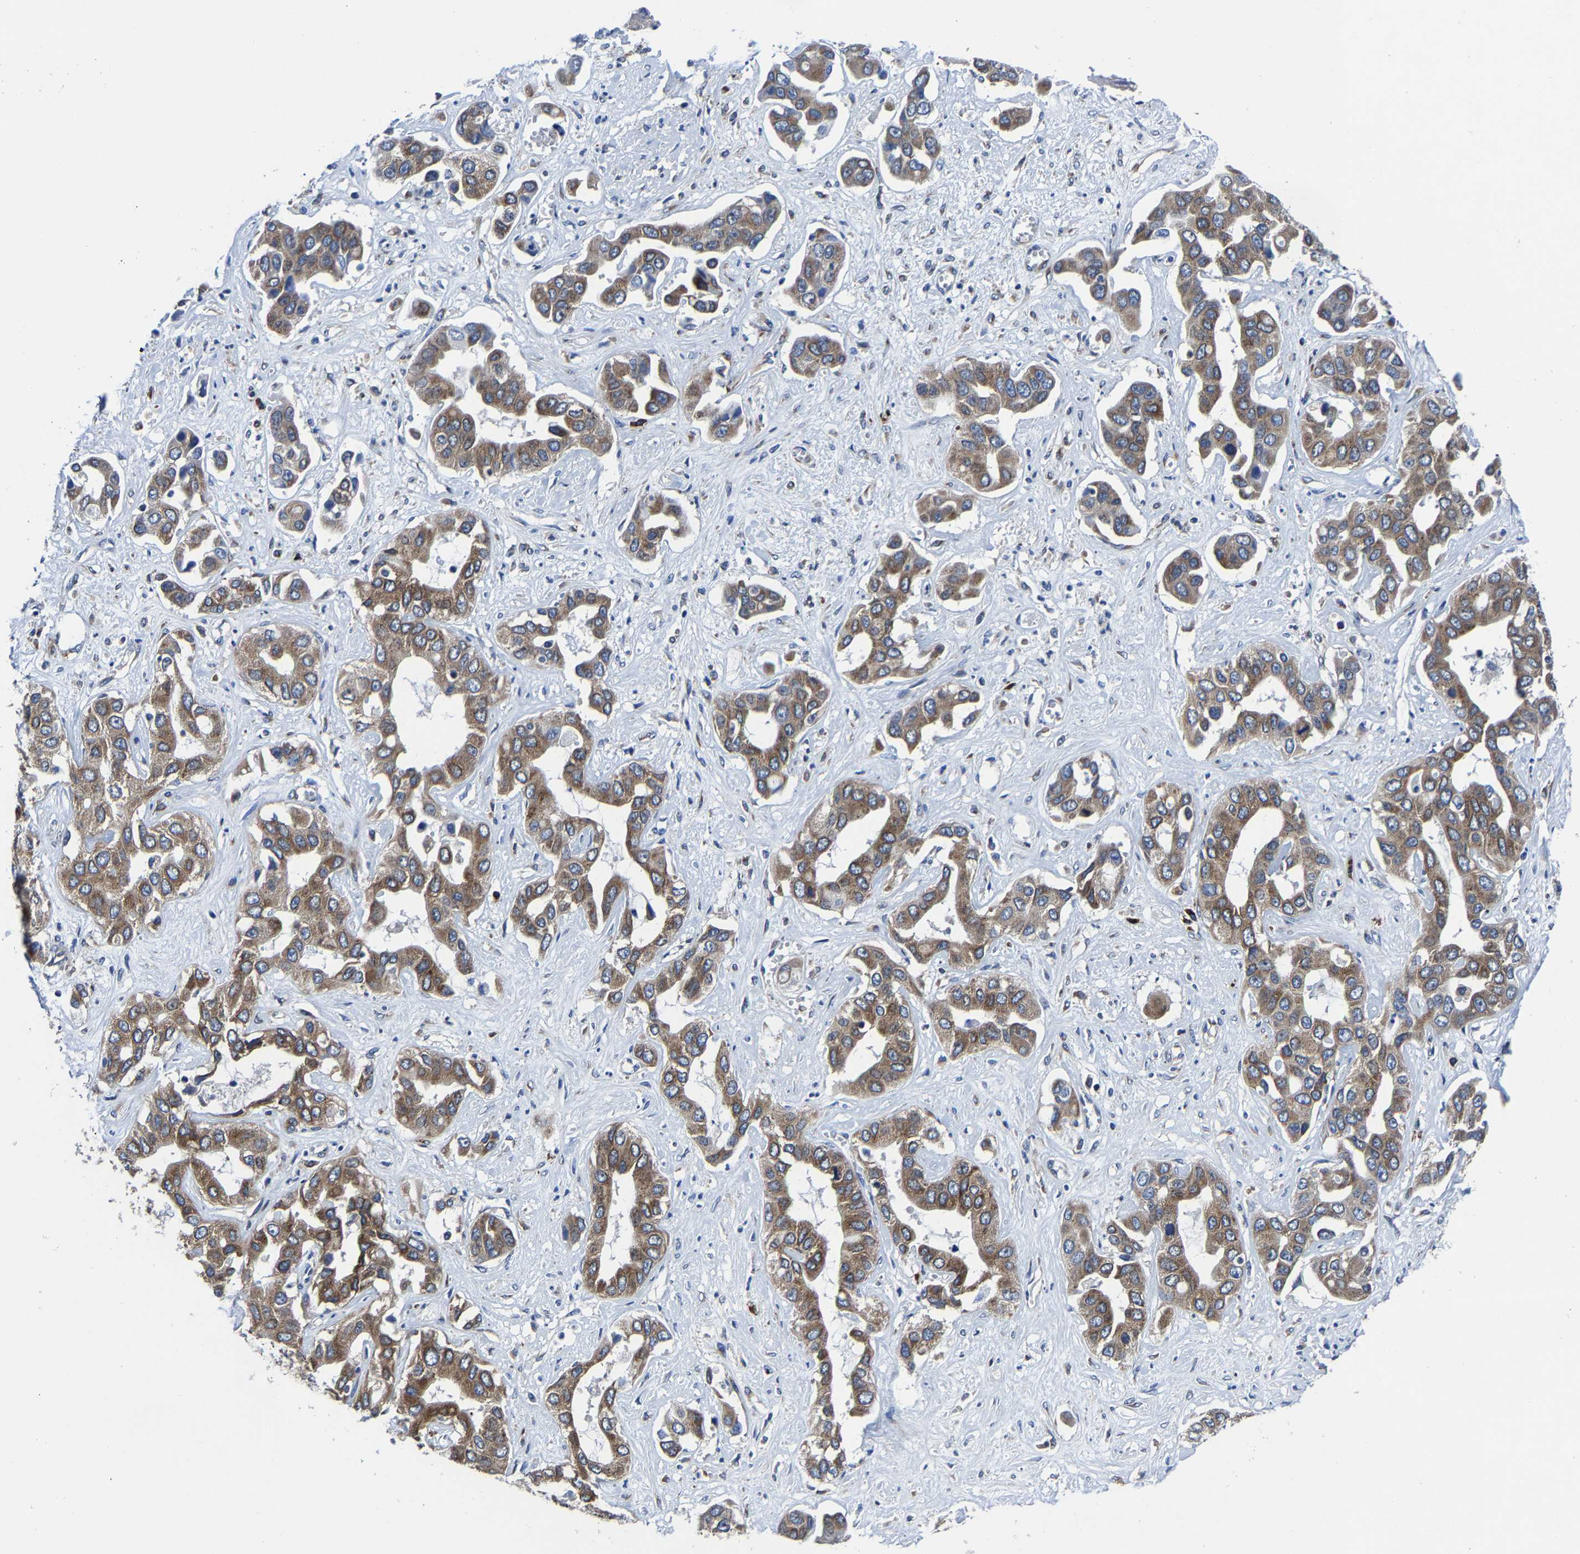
{"staining": {"intensity": "moderate", "quantity": ">75%", "location": "cytoplasmic/membranous"}, "tissue": "liver cancer", "cell_type": "Tumor cells", "image_type": "cancer", "snomed": [{"axis": "morphology", "description": "Cholangiocarcinoma"}, {"axis": "topography", "description": "Liver"}], "caption": "Protein staining of cholangiocarcinoma (liver) tissue displays moderate cytoplasmic/membranous positivity in about >75% of tumor cells.", "gene": "EBAG9", "patient": {"sex": "female", "age": 52}}